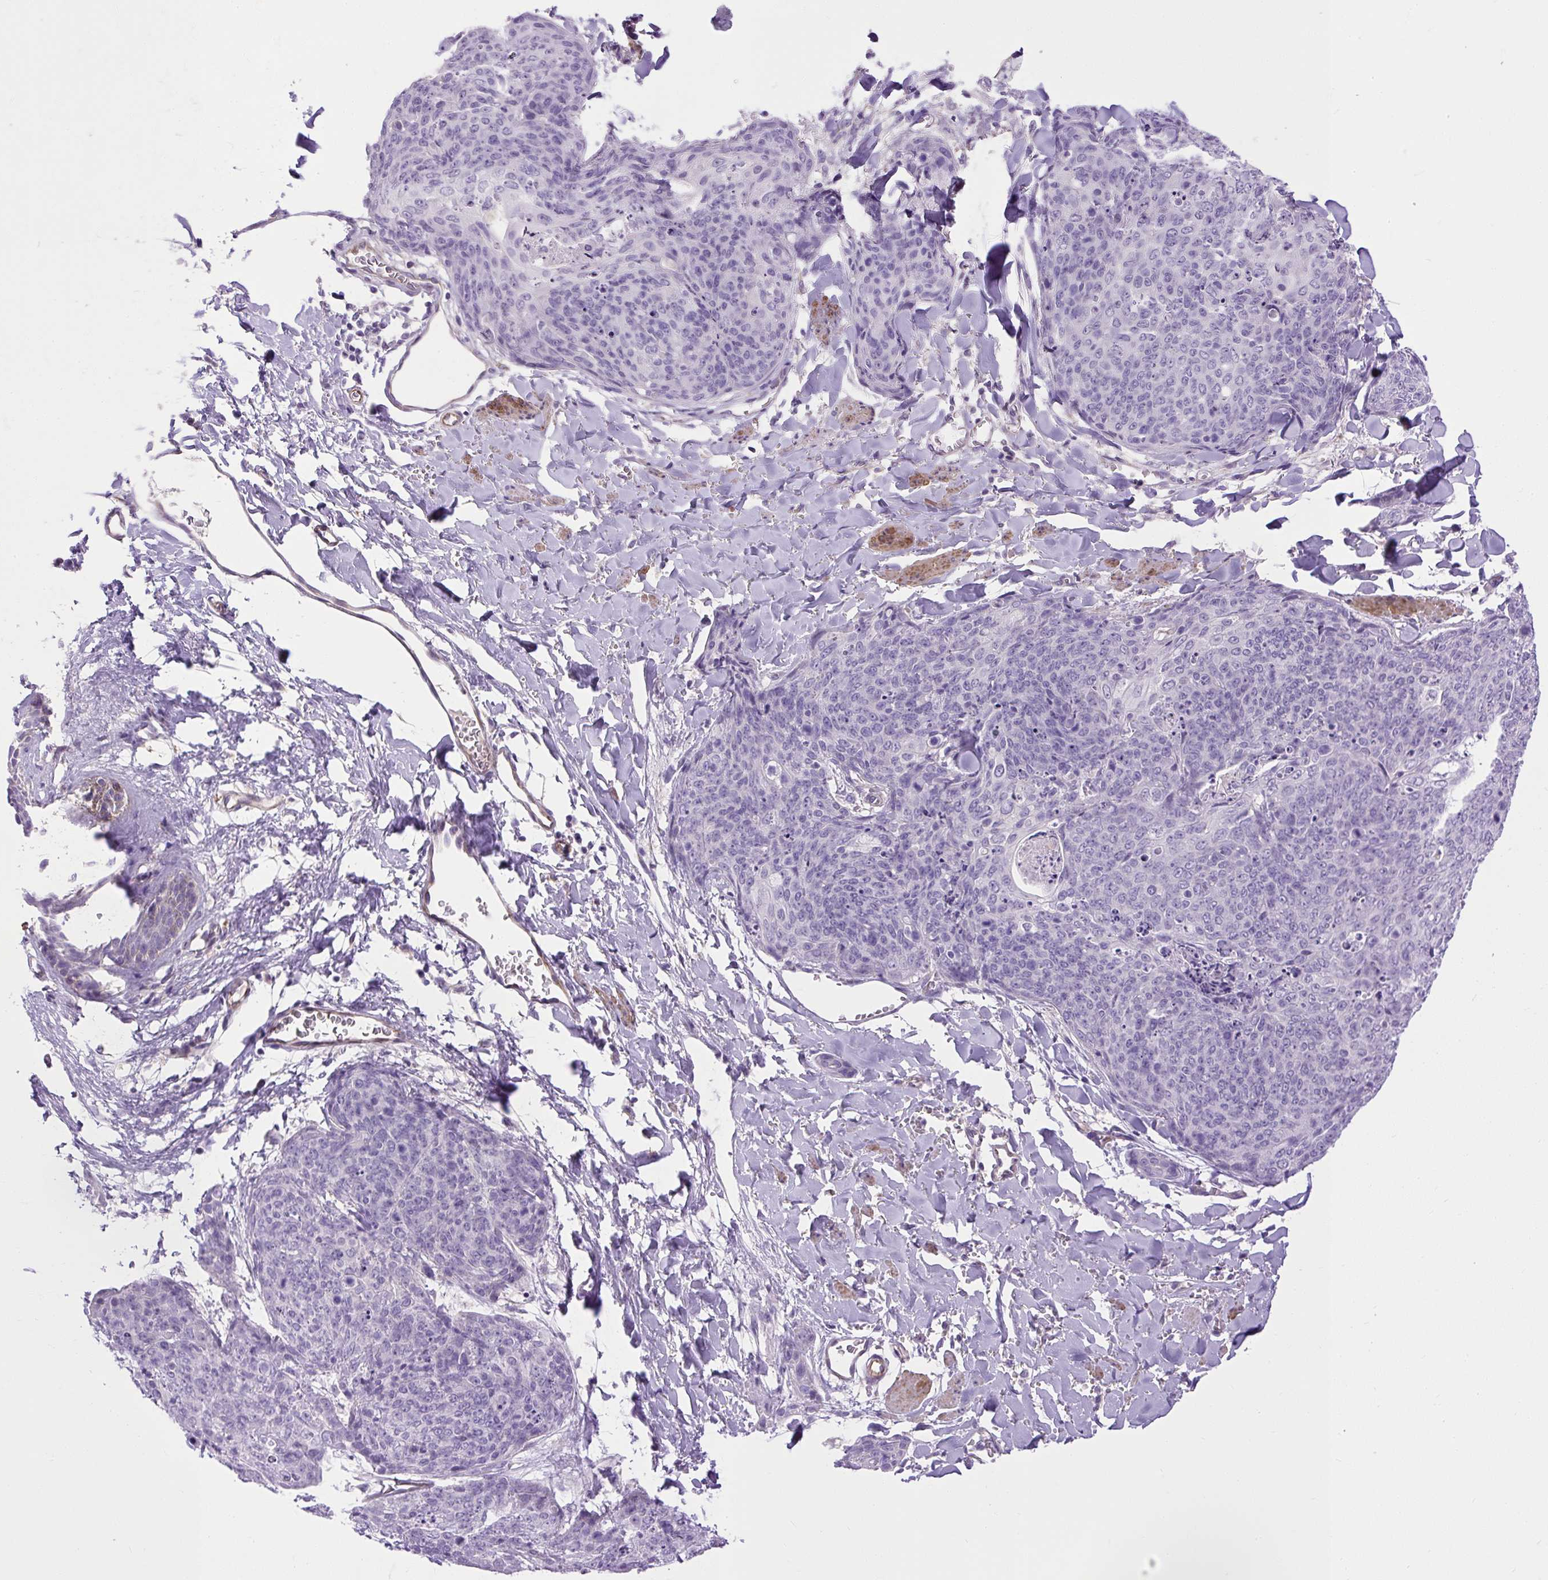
{"staining": {"intensity": "negative", "quantity": "none", "location": "none"}, "tissue": "skin cancer", "cell_type": "Tumor cells", "image_type": "cancer", "snomed": [{"axis": "morphology", "description": "Squamous cell carcinoma, NOS"}, {"axis": "topography", "description": "Skin"}, {"axis": "topography", "description": "Vulva"}], "caption": "Squamous cell carcinoma (skin) was stained to show a protein in brown. There is no significant expression in tumor cells.", "gene": "VWA7", "patient": {"sex": "female", "age": 85}}